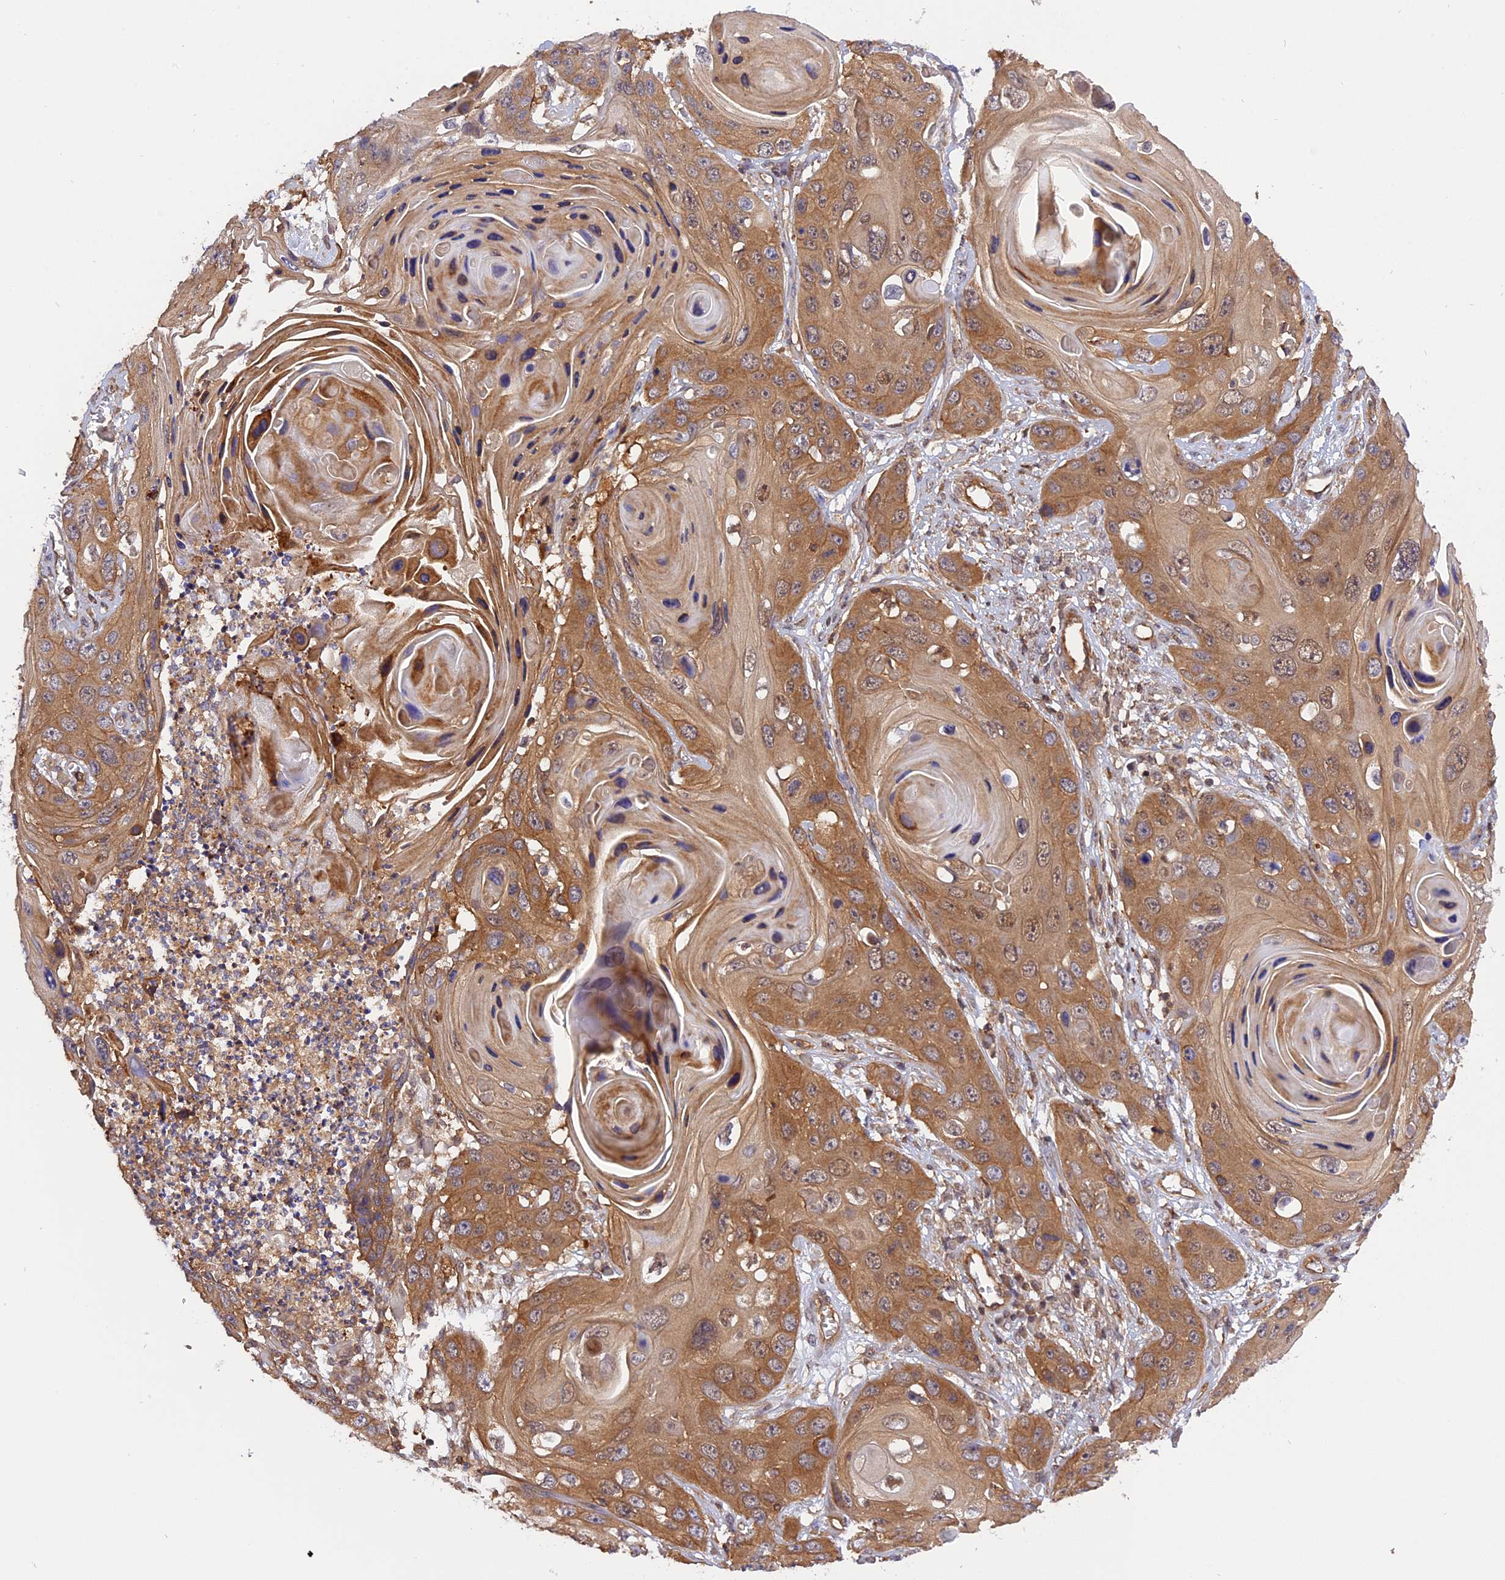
{"staining": {"intensity": "moderate", "quantity": ">75%", "location": "cytoplasmic/membranous"}, "tissue": "skin cancer", "cell_type": "Tumor cells", "image_type": "cancer", "snomed": [{"axis": "morphology", "description": "Squamous cell carcinoma, NOS"}, {"axis": "topography", "description": "Skin"}], "caption": "Immunohistochemical staining of skin cancer (squamous cell carcinoma) shows medium levels of moderate cytoplasmic/membranous protein positivity in approximately >75% of tumor cells.", "gene": "C5orf22", "patient": {"sex": "male", "age": 55}}